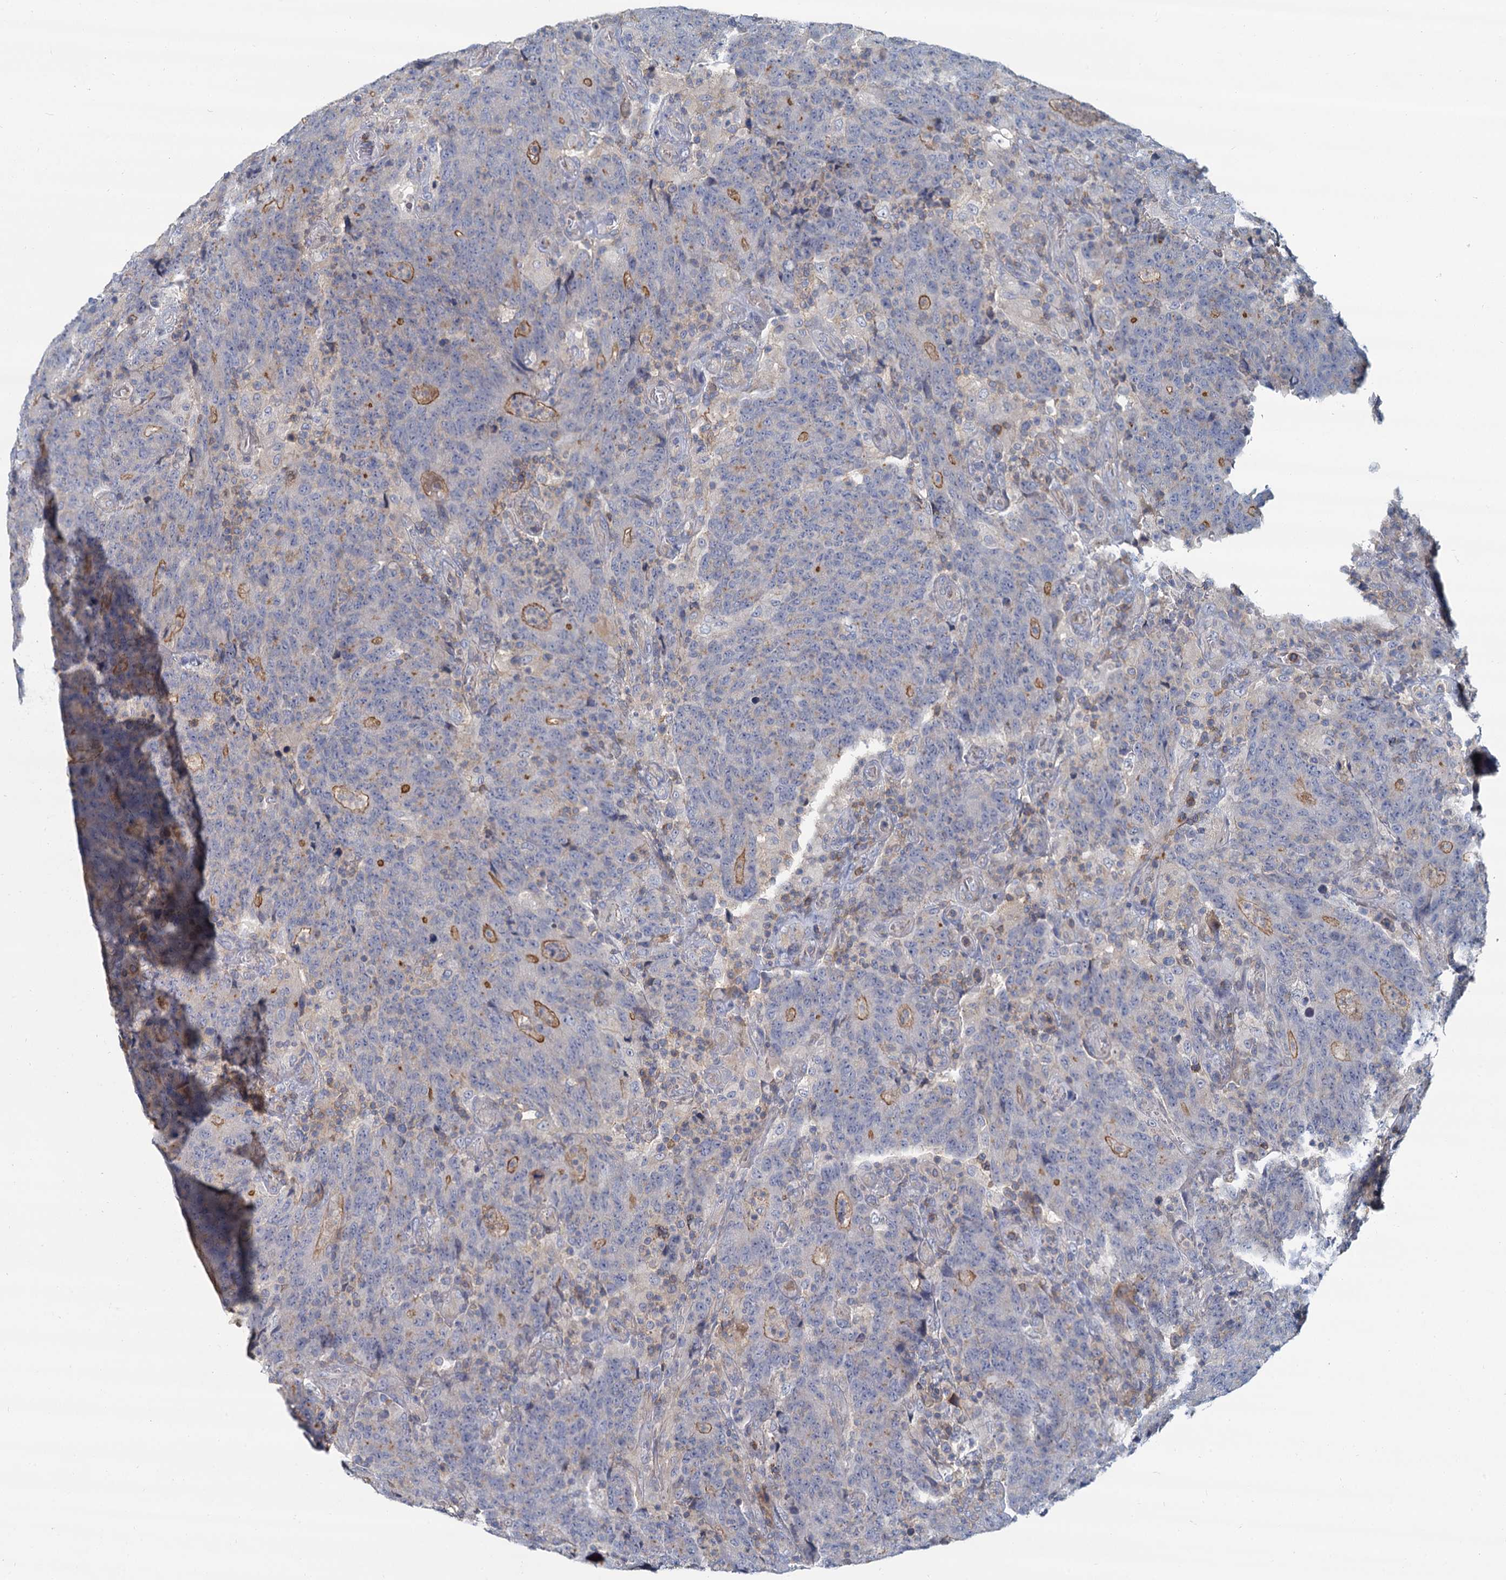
{"staining": {"intensity": "weak", "quantity": "25%-75%", "location": "cytoplasmic/membranous"}, "tissue": "colorectal cancer", "cell_type": "Tumor cells", "image_type": "cancer", "snomed": [{"axis": "morphology", "description": "Adenocarcinoma, NOS"}, {"axis": "topography", "description": "Colon"}], "caption": "The micrograph exhibits immunohistochemical staining of colorectal cancer (adenocarcinoma). There is weak cytoplasmic/membranous positivity is appreciated in approximately 25%-75% of tumor cells. The staining is performed using DAB (3,3'-diaminobenzidine) brown chromogen to label protein expression. The nuclei are counter-stained blue using hematoxylin.", "gene": "ACSM3", "patient": {"sex": "female", "age": 75}}